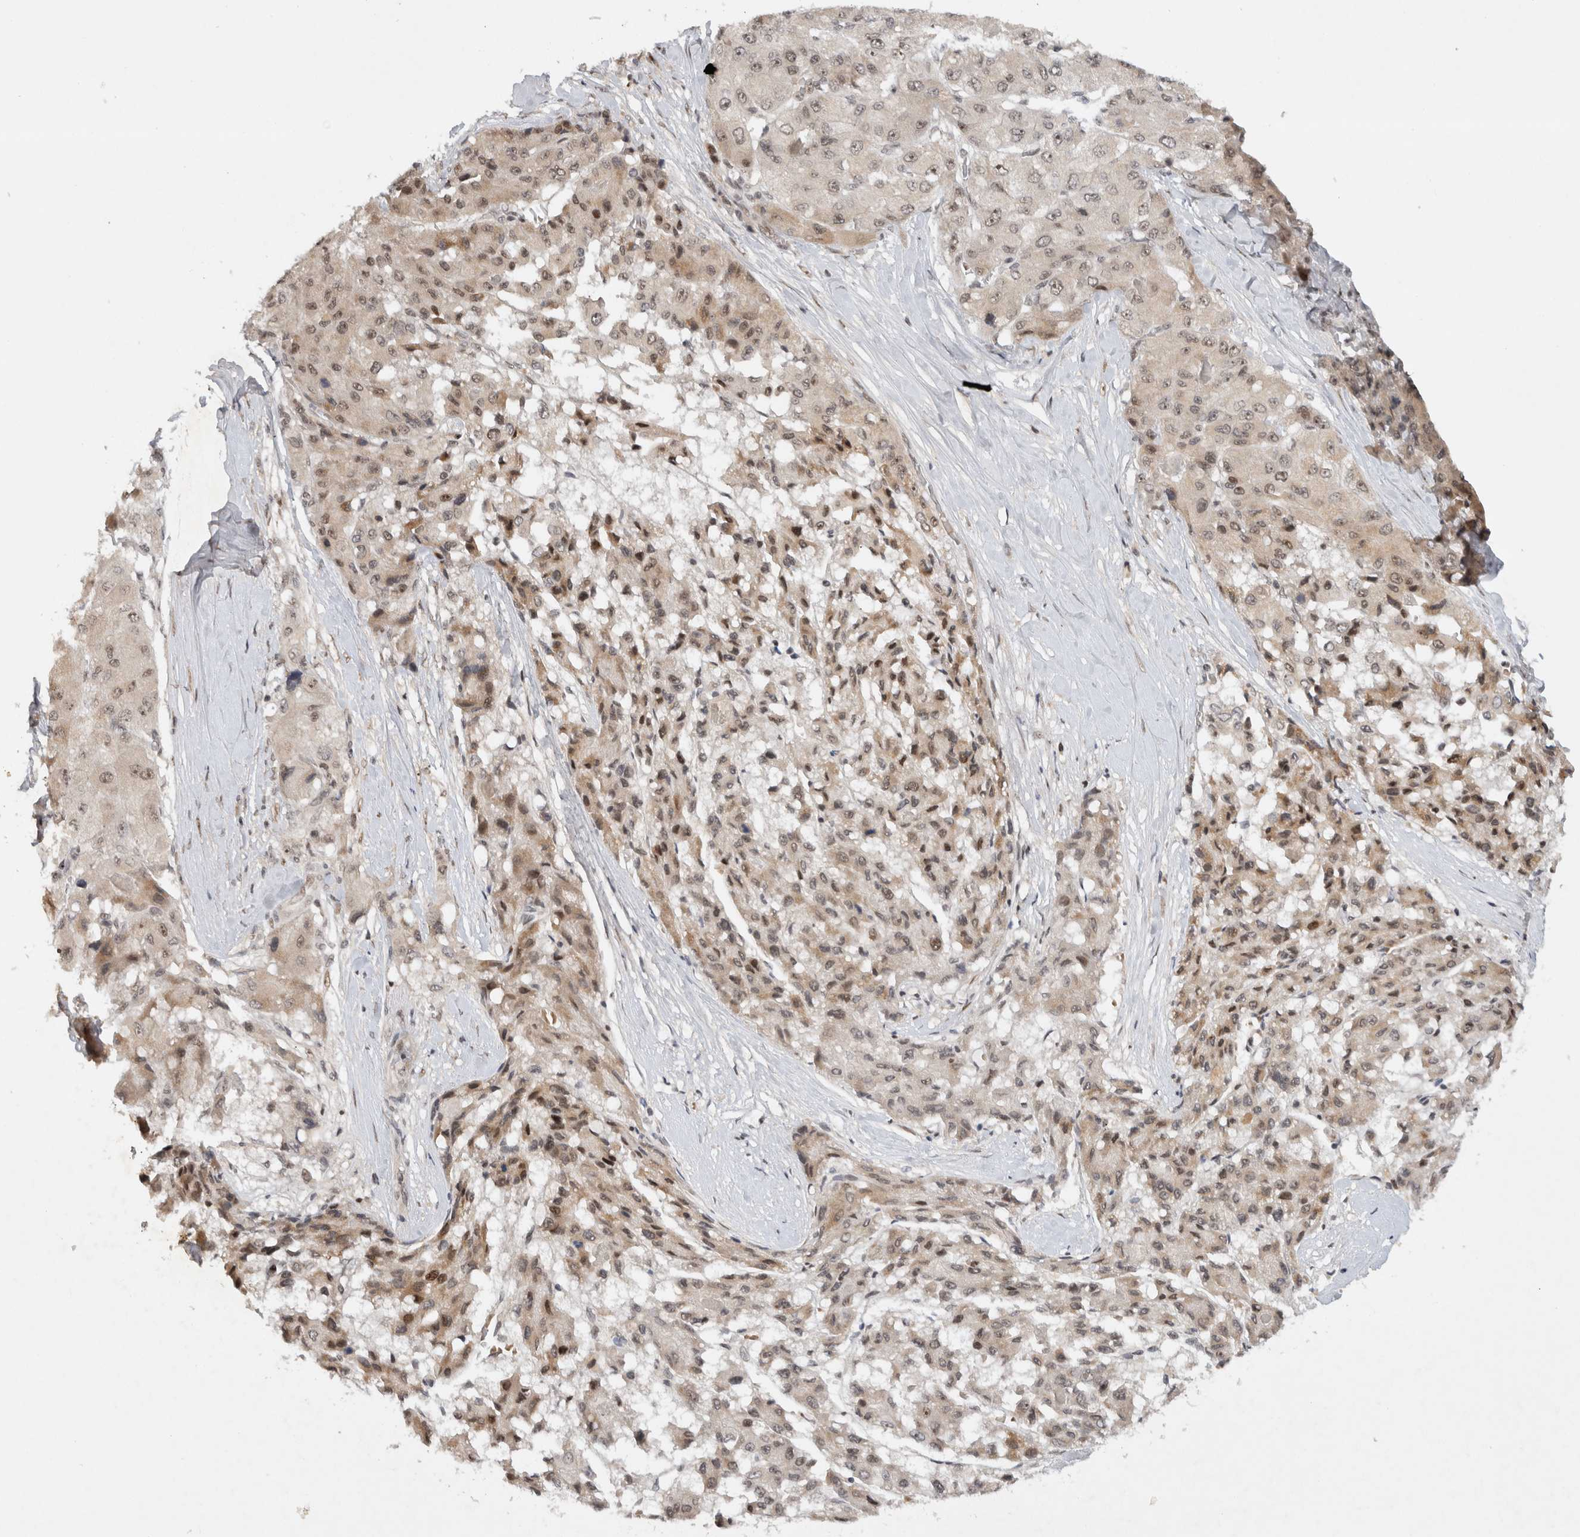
{"staining": {"intensity": "weak", "quantity": ">75%", "location": "nuclear"}, "tissue": "liver cancer", "cell_type": "Tumor cells", "image_type": "cancer", "snomed": [{"axis": "morphology", "description": "Carcinoma, Hepatocellular, NOS"}, {"axis": "topography", "description": "Liver"}], "caption": "IHC histopathology image of neoplastic tissue: liver cancer stained using immunohistochemistry demonstrates low levels of weak protein expression localized specifically in the nuclear of tumor cells, appearing as a nuclear brown color.", "gene": "HESX1", "patient": {"sex": "male", "age": 80}}